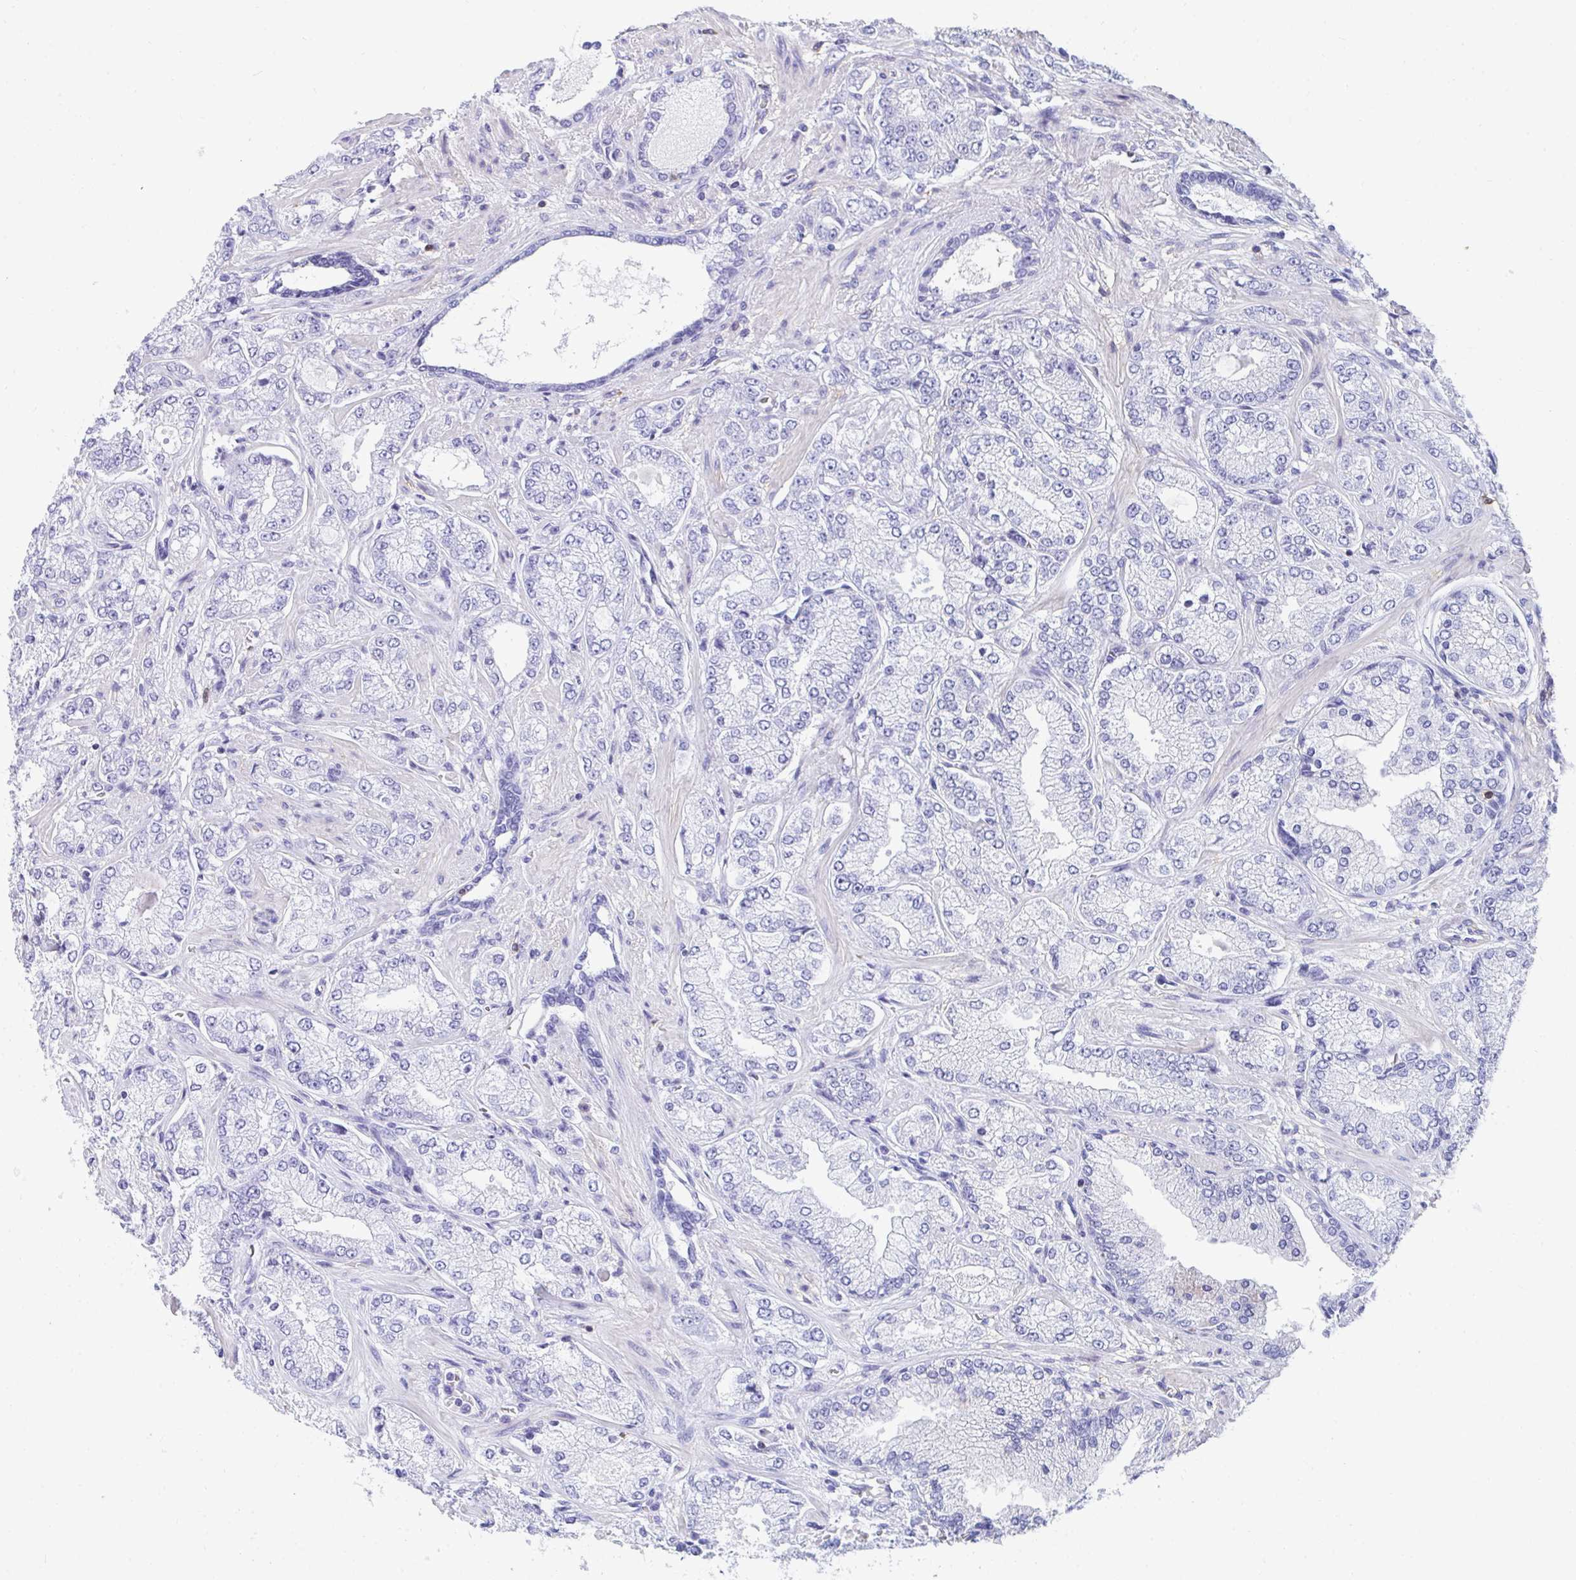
{"staining": {"intensity": "negative", "quantity": "none", "location": "none"}, "tissue": "prostate cancer", "cell_type": "Tumor cells", "image_type": "cancer", "snomed": [{"axis": "morphology", "description": "Normal tissue, NOS"}, {"axis": "morphology", "description": "Adenocarcinoma, High grade"}, {"axis": "topography", "description": "Prostate"}, {"axis": "topography", "description": "Peripheral nerve tissue"}], "caption": "Human prostate cancer stained for a protein using immunohistochemistry (IHC) reveals no staining in tumor cells.", "gene": "CD7", "patient": {"sex": "male", "age": 68}}